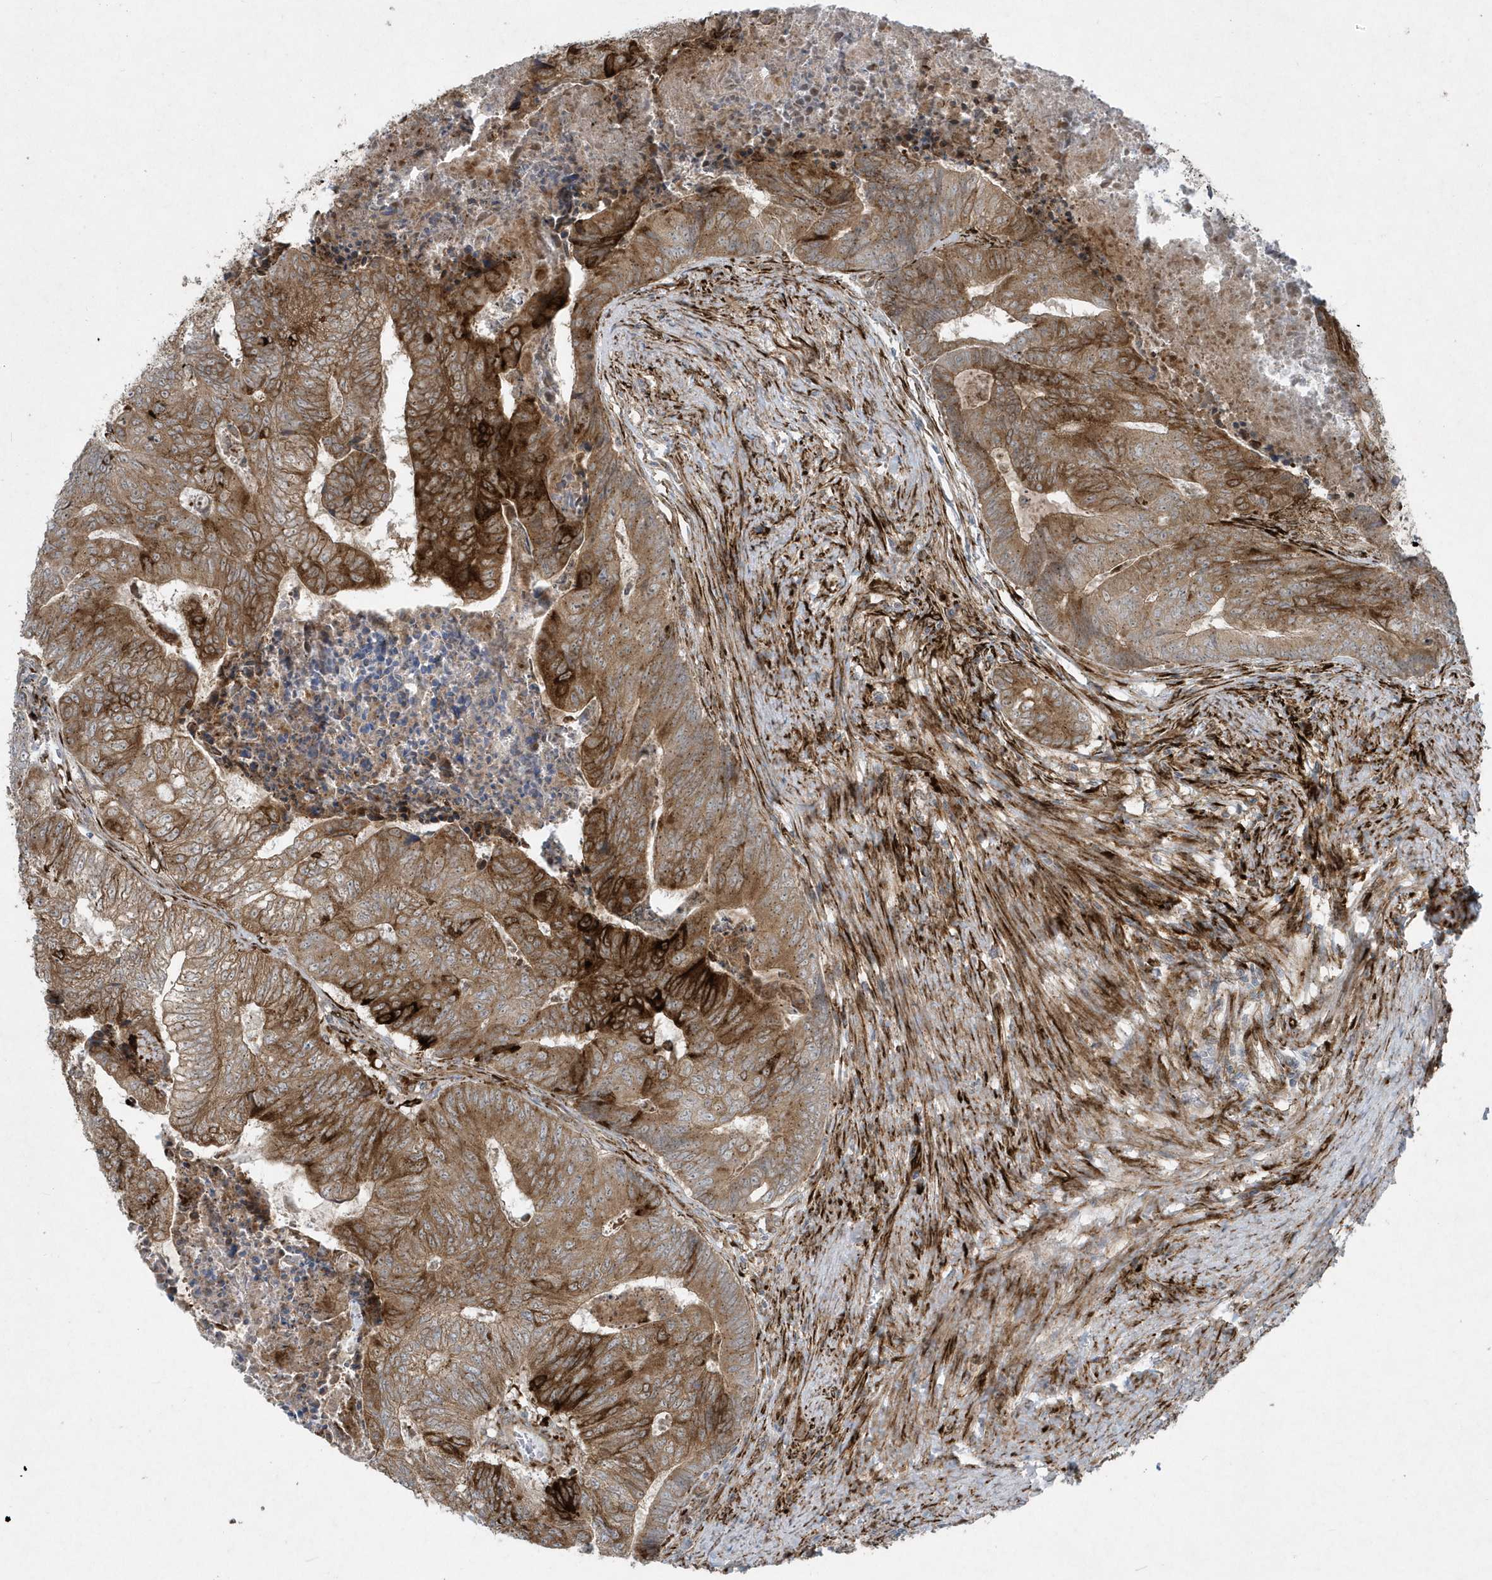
{"staining": {"intensity": "strong", "quantity": ">75%", "location": "cytoplasmic/membranous"}, "tissue": "colorectal cancer", "cell_type": "Tumor cells", "image_type": "cancer", "snomed": [{"axis": "morphology", "description": "Adenocarcinoma, NOS"}, {"axis": "topography", "description": "Colon"}], "caption": "Protein positivity by immunohistochemistry (IHC) shows strong cytoplasmic/membranous positivity in approximately >75% of tumor cells in colorectal cancer.", "gene": "FAM98A", "patient": {"sex": "female", "age": 67}}